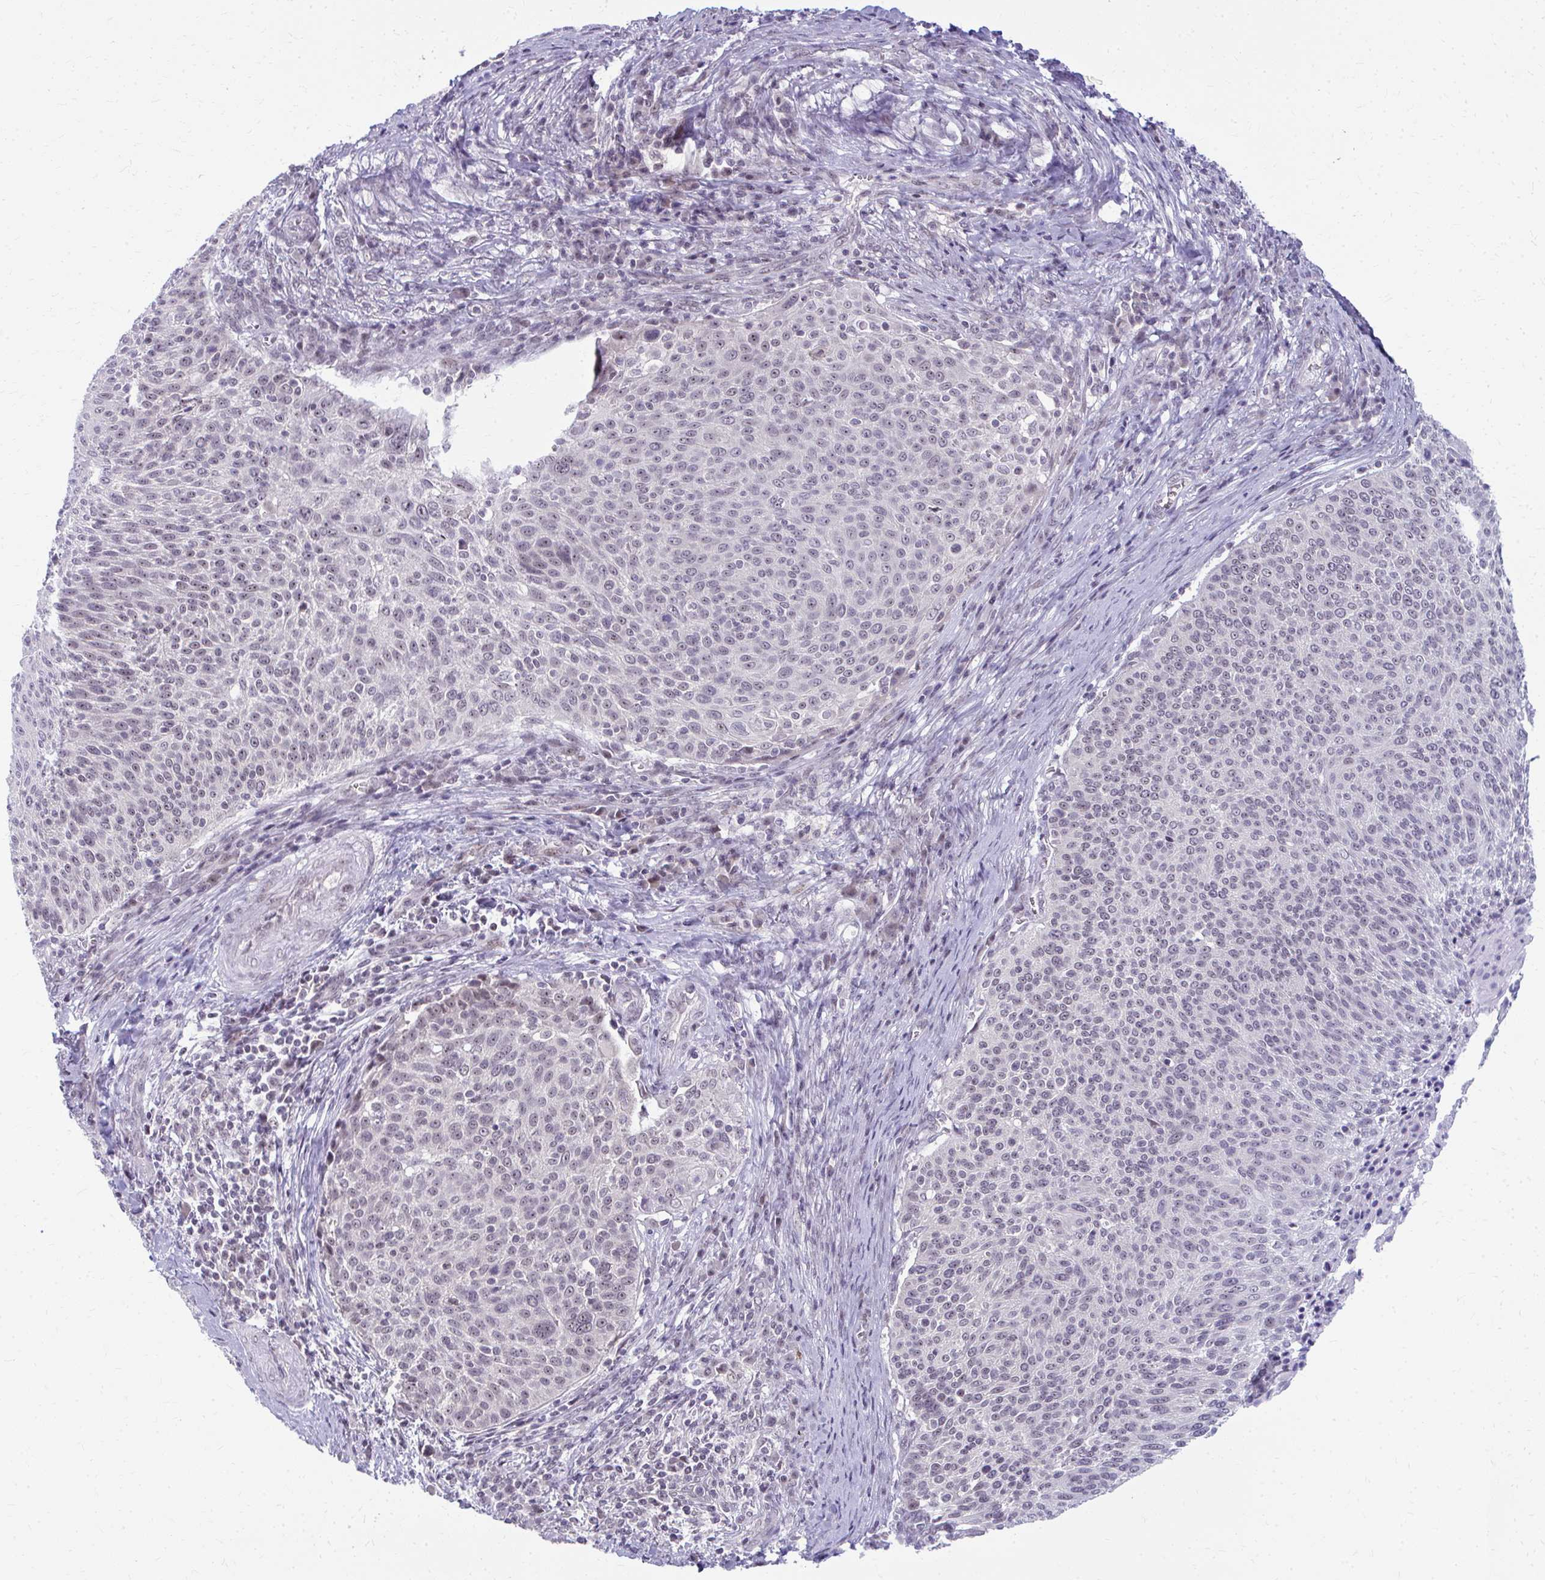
{"staining": {"intensity": "negative", "quantity": "none", "location": "none"}, "tissue": "cervical cancer", "cell_type": "Tumor cells", "image_type": "cancer", "snomed": [{"axis": "morphology", "description": "Squamous cell carcinoma, NOS"}, {"axis": "topography", "description": "Cervix"}], "caption": "High power microscopy histopathology image of an IHC micrograph of cervical cancer (squamous cell carcinoma), revealing no significant staining in tumor cells.", "gene": "MAF1", "patient": {"sex": "female", "age": 31}}